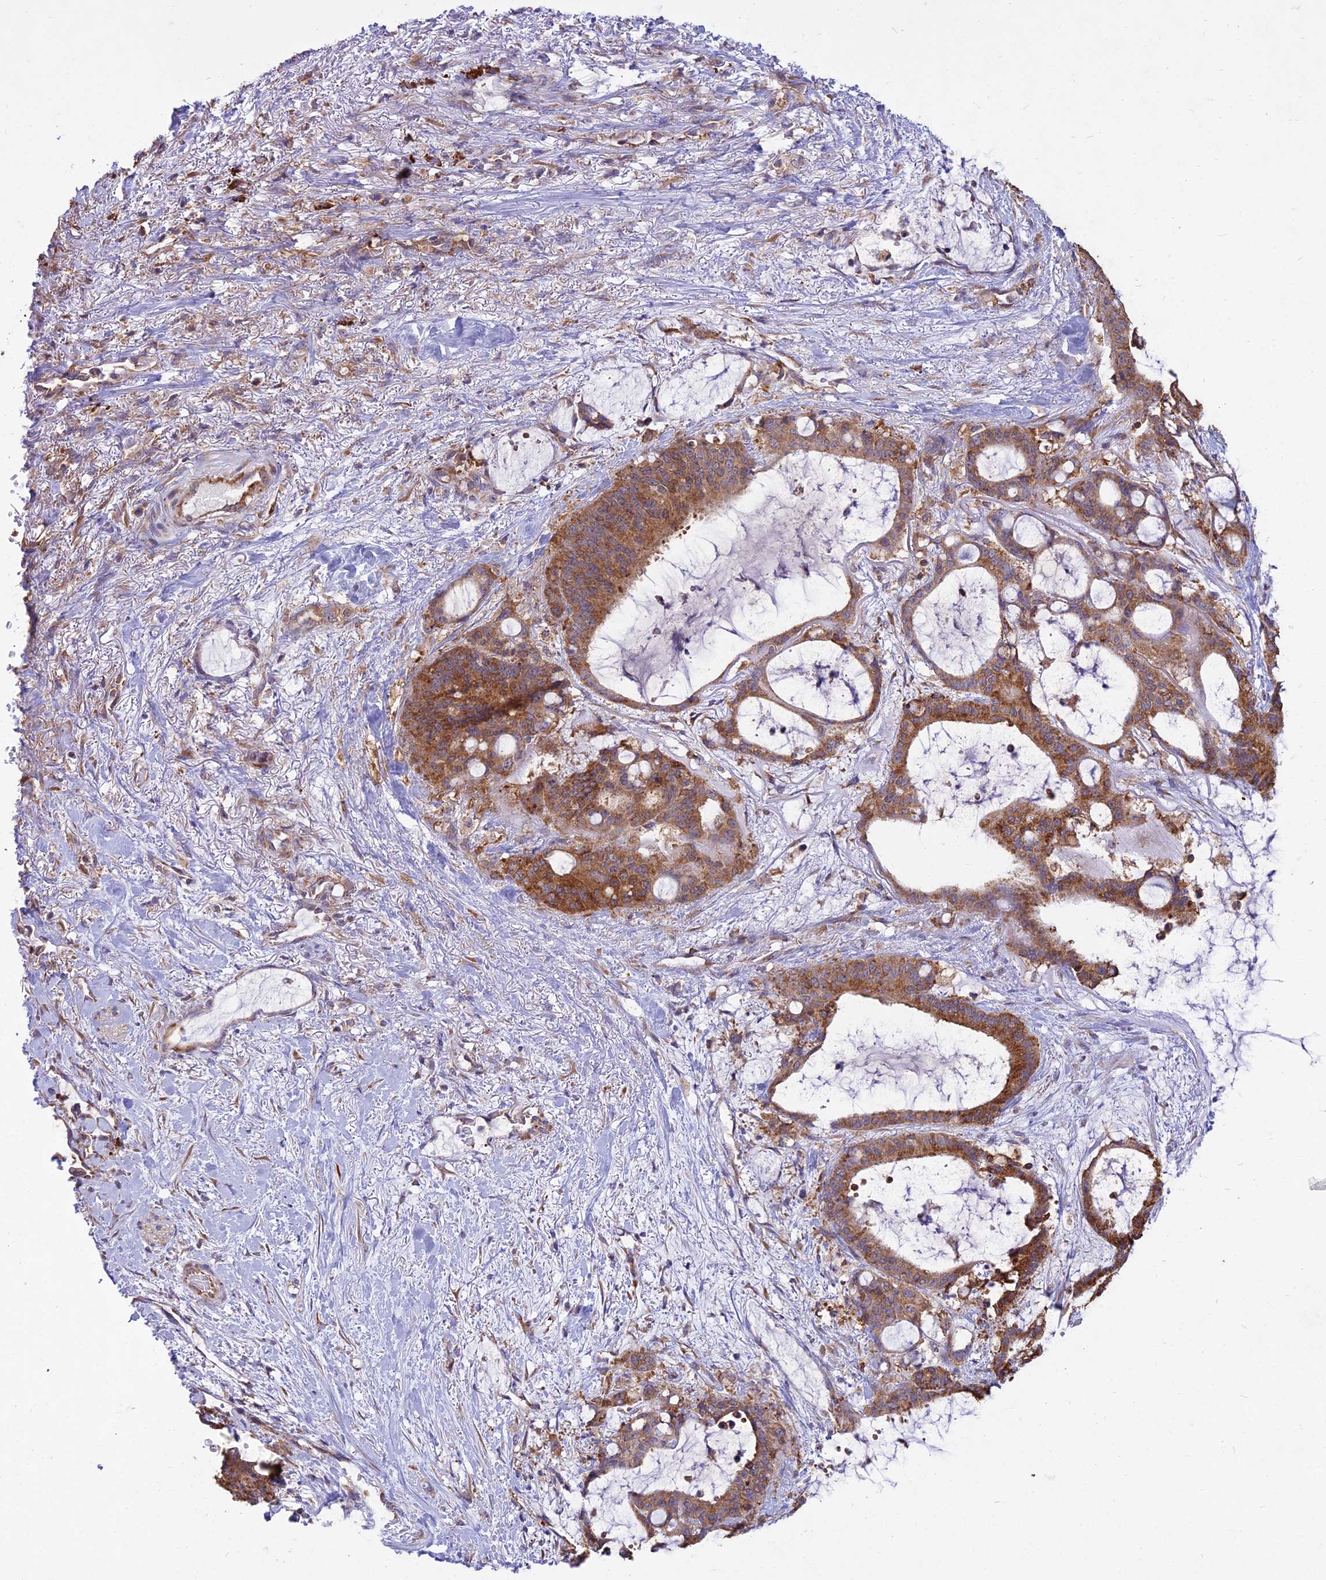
{"staining": {"intensity": "moderate", "quantity": ">75%", "location": "cytoplasmic/membranous"}, "tissue": "liver cancer", "cell_type": "Tumor cells", "image_type": "cancer", "snomed": [{"axis": "morphology", "description": "Normal tissue, NOS"}, {"axis": "morphology", "description": "Cholangiocarcinoma"}, {"axis": "topography", "description": "Liver"}, {"axis": "topography", "description": "Peripheral nerve tissue"}], "caption": "Immunohistochemistry micrograph of neoplastic tissue: human liver cancer stained using immunohistochemistry shows medium levels of moderate protein expression localized specifically in the cytoplasmic/membranous of tumor cells, appearing as a cytoplasmic/membranous brown color.", "gene": "NXNL2", "patient": {"sex": "female", "age": 73}}